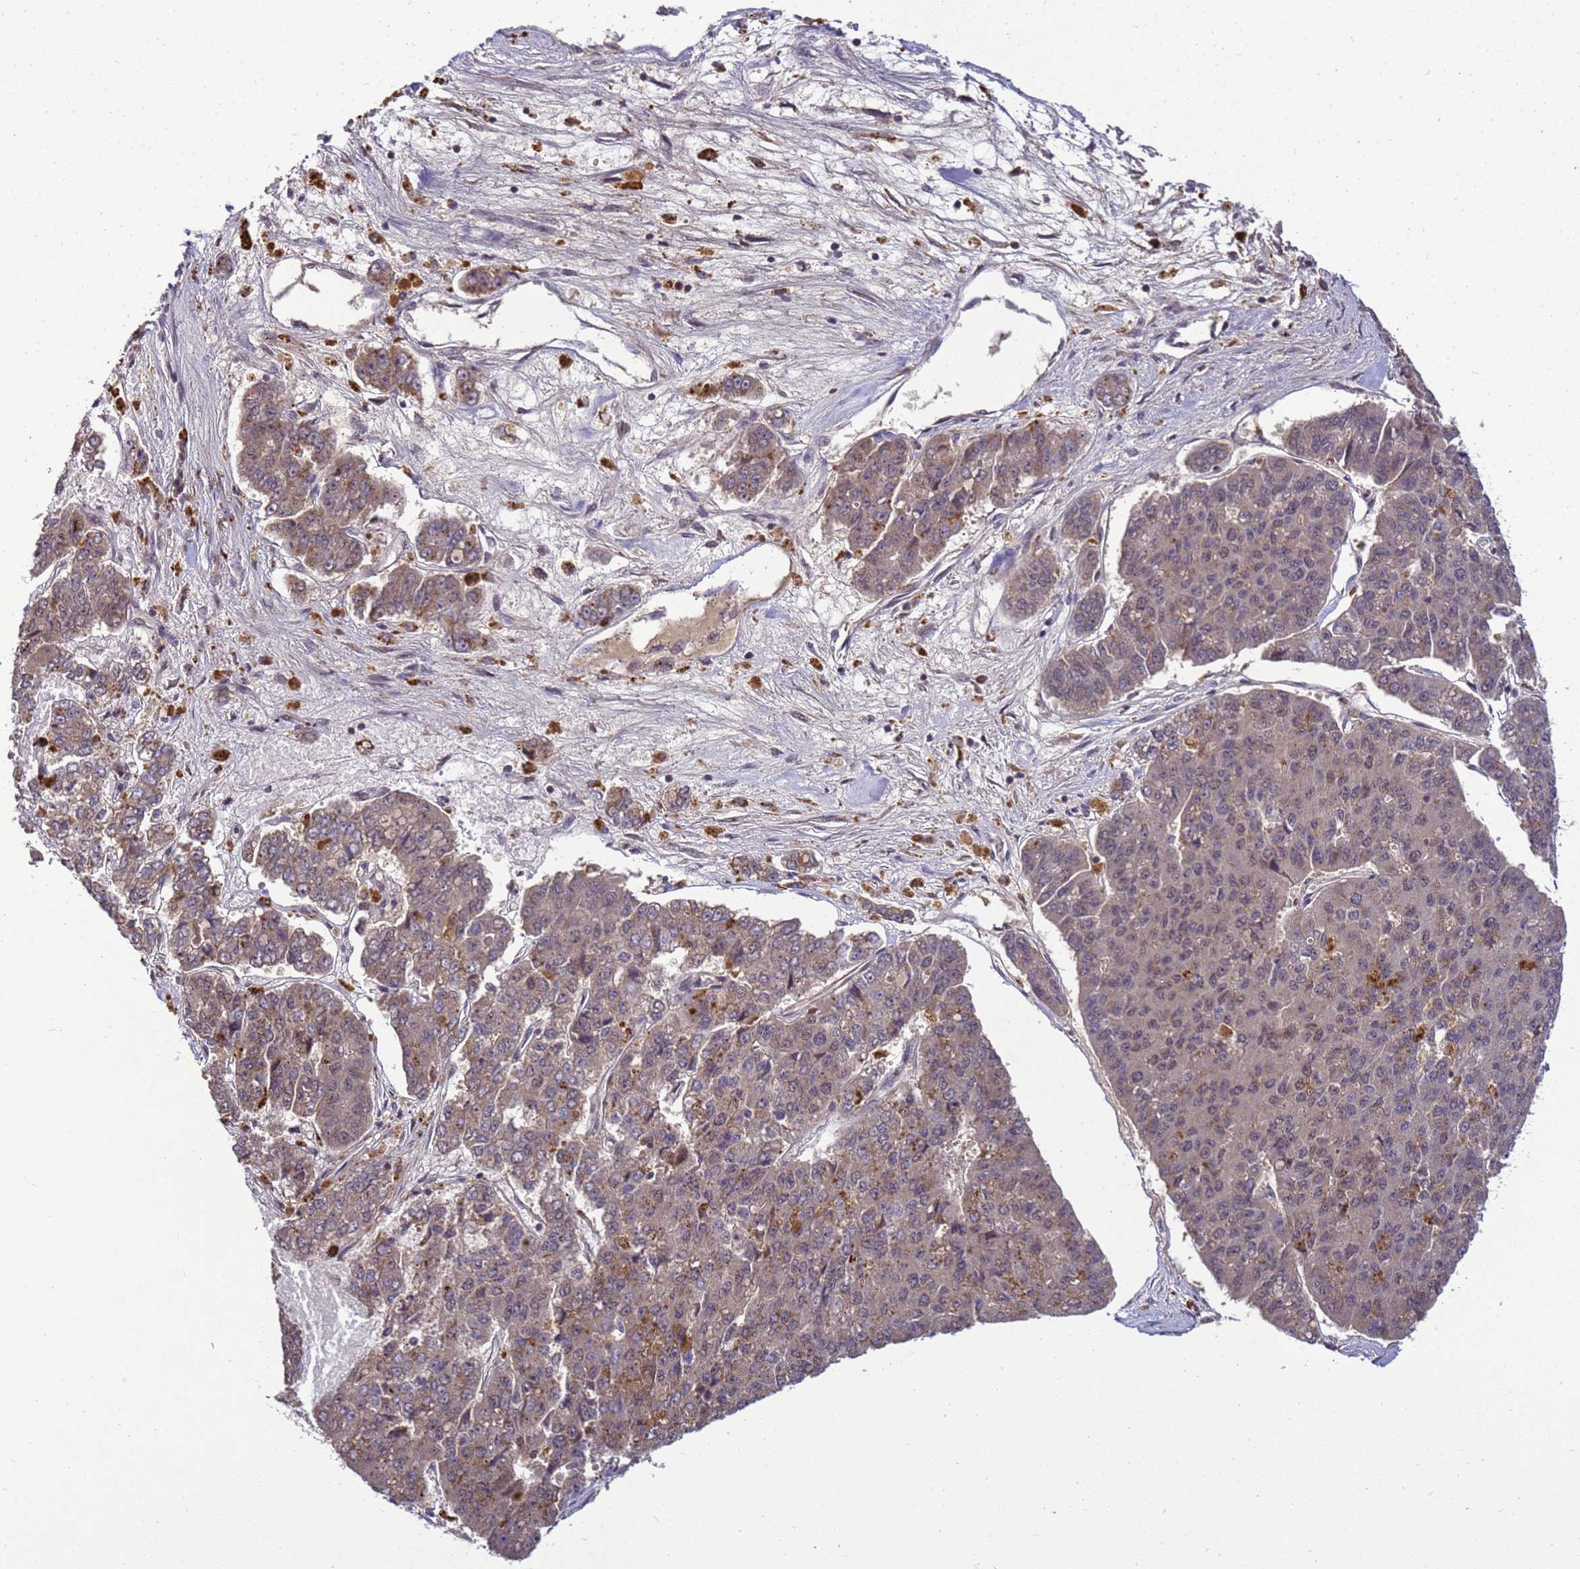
{"staining": {"intensity": "weak", "quantity": "25%-75%", "location": "cytoplasmic/membranous,nuclear"}, "tissue": "pancreatic cancer", "cell_type": "Tumor cells", "image_type": "cancer", "snomed": [{"axis": "morphology", "description": "Adenocarcinoma, NOS"}, {"axis": "topography", "description": "Pancreas"}], "caption": "The immunohistochemical stain highlights weak cytoplasmic/membranous and nuclear expression in tumor cells of pancreatic cancer tissue.", "gene": "TMEM74B", "patient": {"sex": "male", "age": 50}}